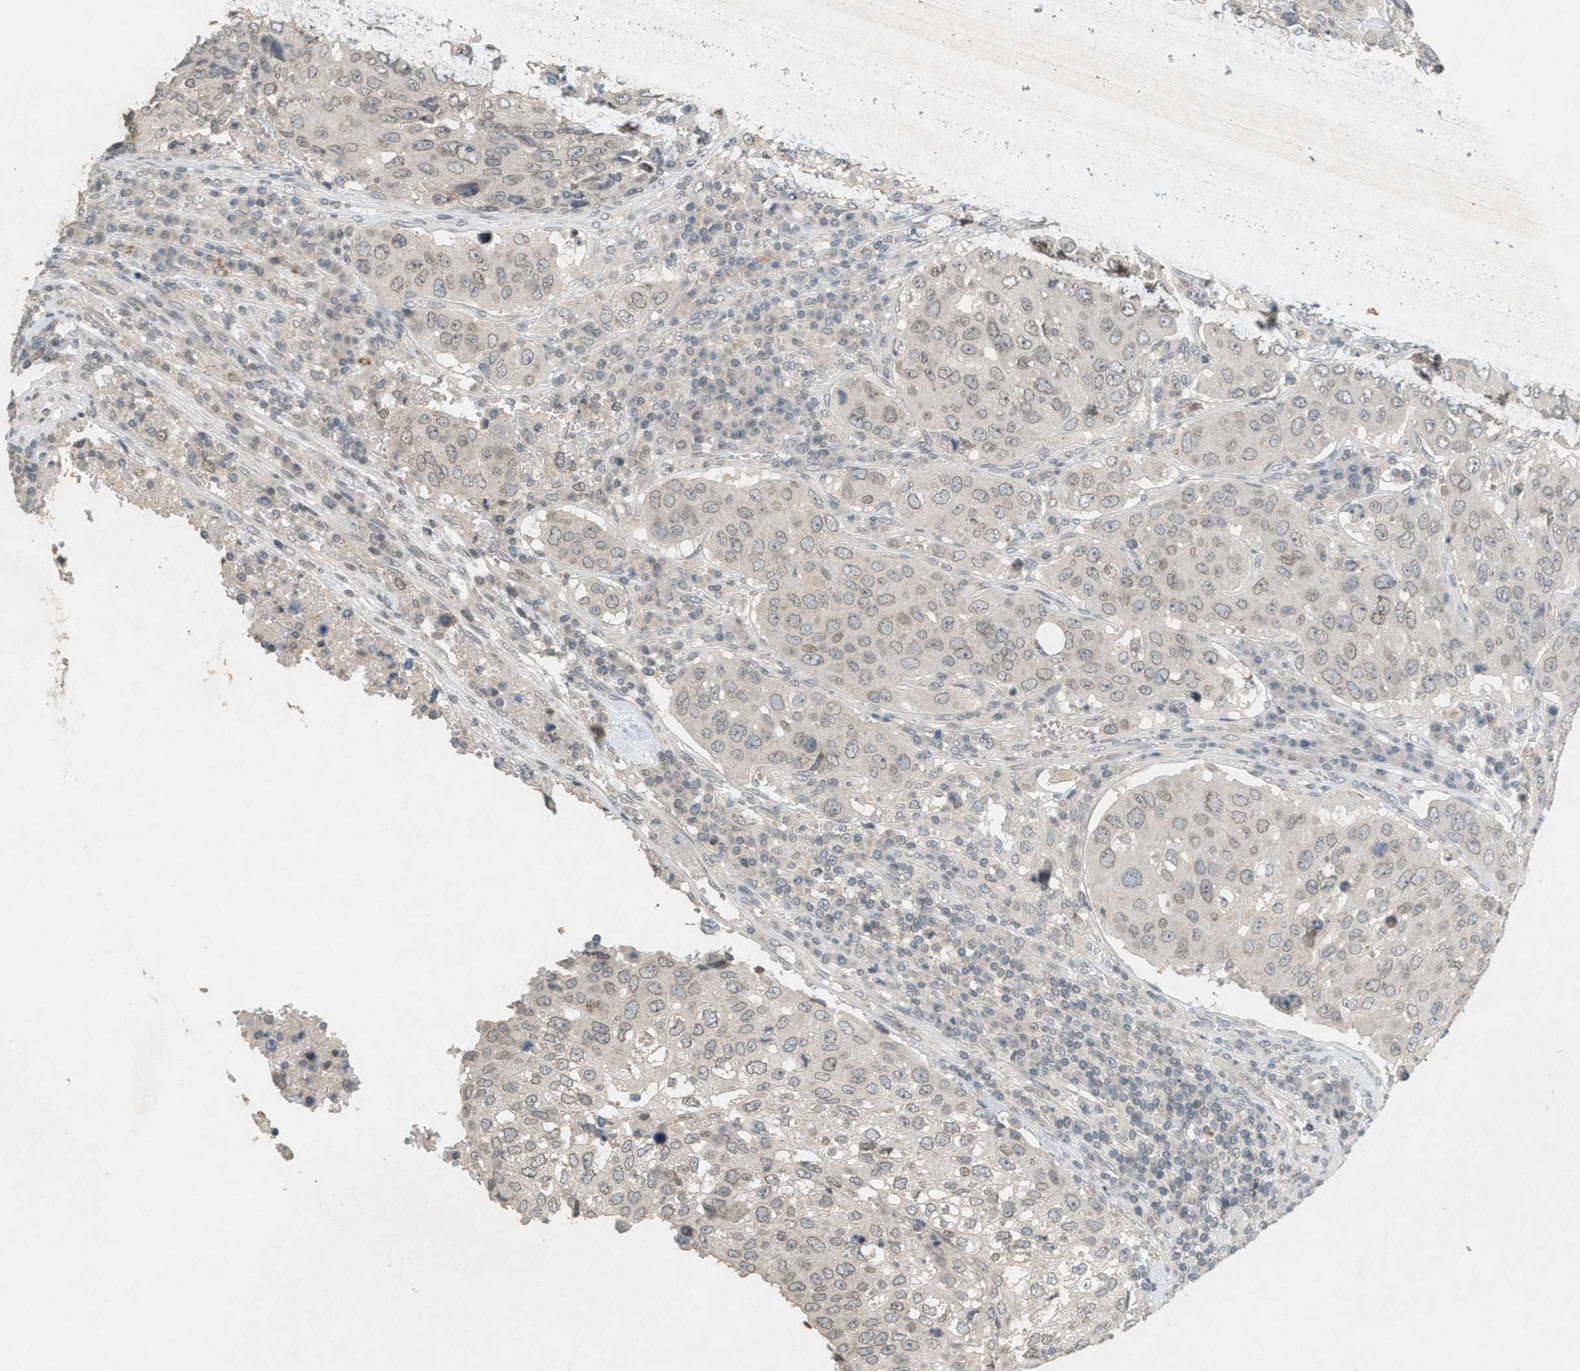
{"staining": {"intensity": "weak", "quantity": "25%-75%", "location": "cytoplasmic/membranous,nuclear"}, "tissue": "urothelial cancer", "cell_type": "Tumor cells", "image_type": "cancer", "snomed": [{"axis": "morphology", "description": "Urothelial carcinoma, High grade"}, {"axis": "topography", "description": "Lymph node"}, {"axis": "topography", "description": "Urinary bladder"}], "caption": "IHC of human urothelial cancer exhibits low levels of weak cytoplasmic/membranous and nuclear staining in about 25%-75% of tumor cells. (DAB IHC with brightfield microscopy, high magnification).", "gene": "ABHD6", "patient": {"sex": "male", "age": 51}}